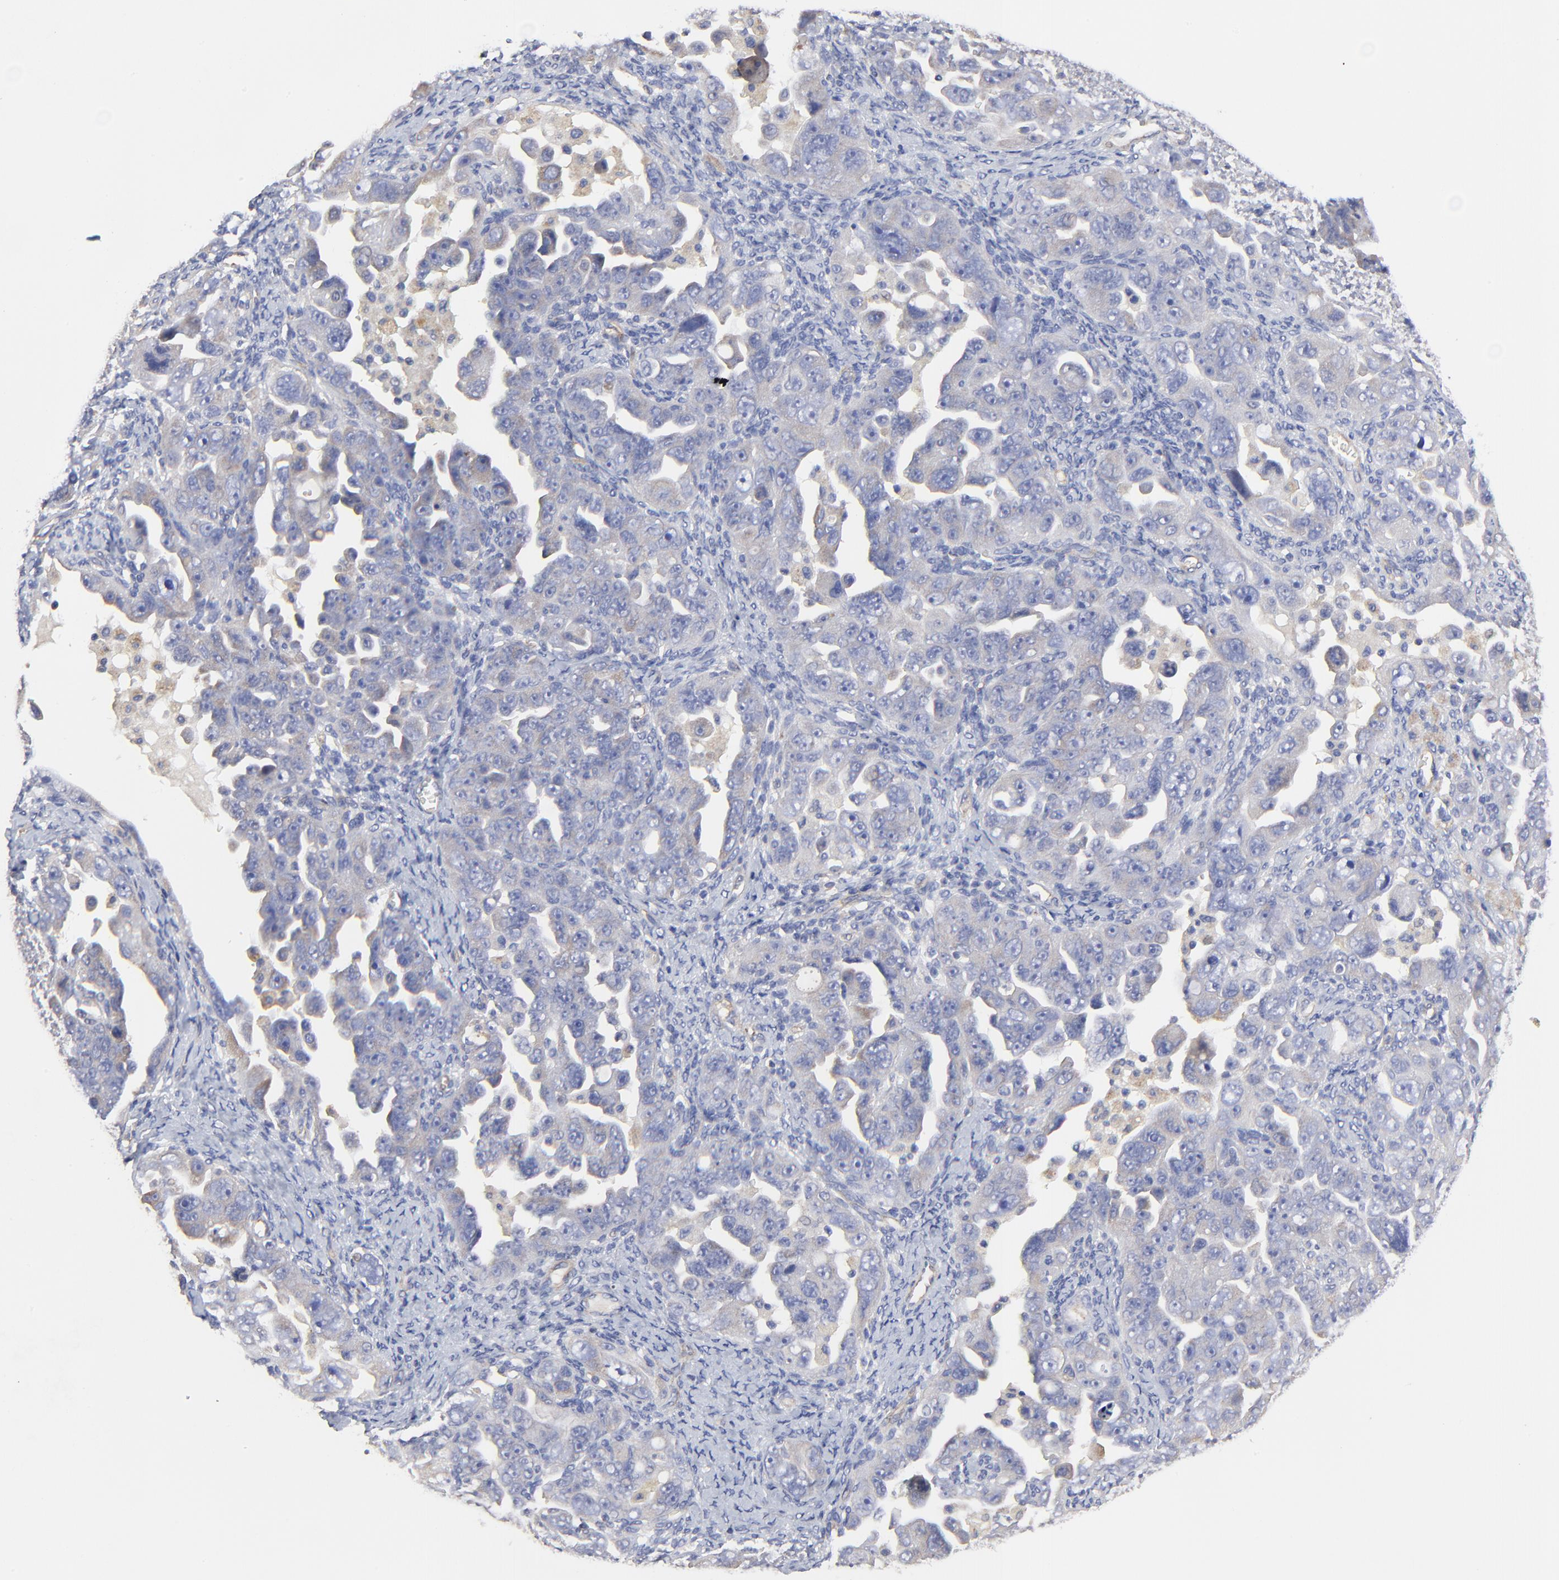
{"staining": {"intensity": "weak", "quantity": "<25%", "location": "cytoplasmic/membranous"}, "tissue": "ovarian cancer", "cell_type": "Tumor cells", "image_type": "cancer", "snomed": [{"axis": "morphology", "description": "Cystadenocarcinoma, serous, NOS"}, {"axis": "topography", "description": "Ovary"}], "caption": "The photomicrograph shows no significant positivity in tumor cells of ovarian cancer.", "gene": "SULF2", "patient": {"sex": "female", "age": 66}}